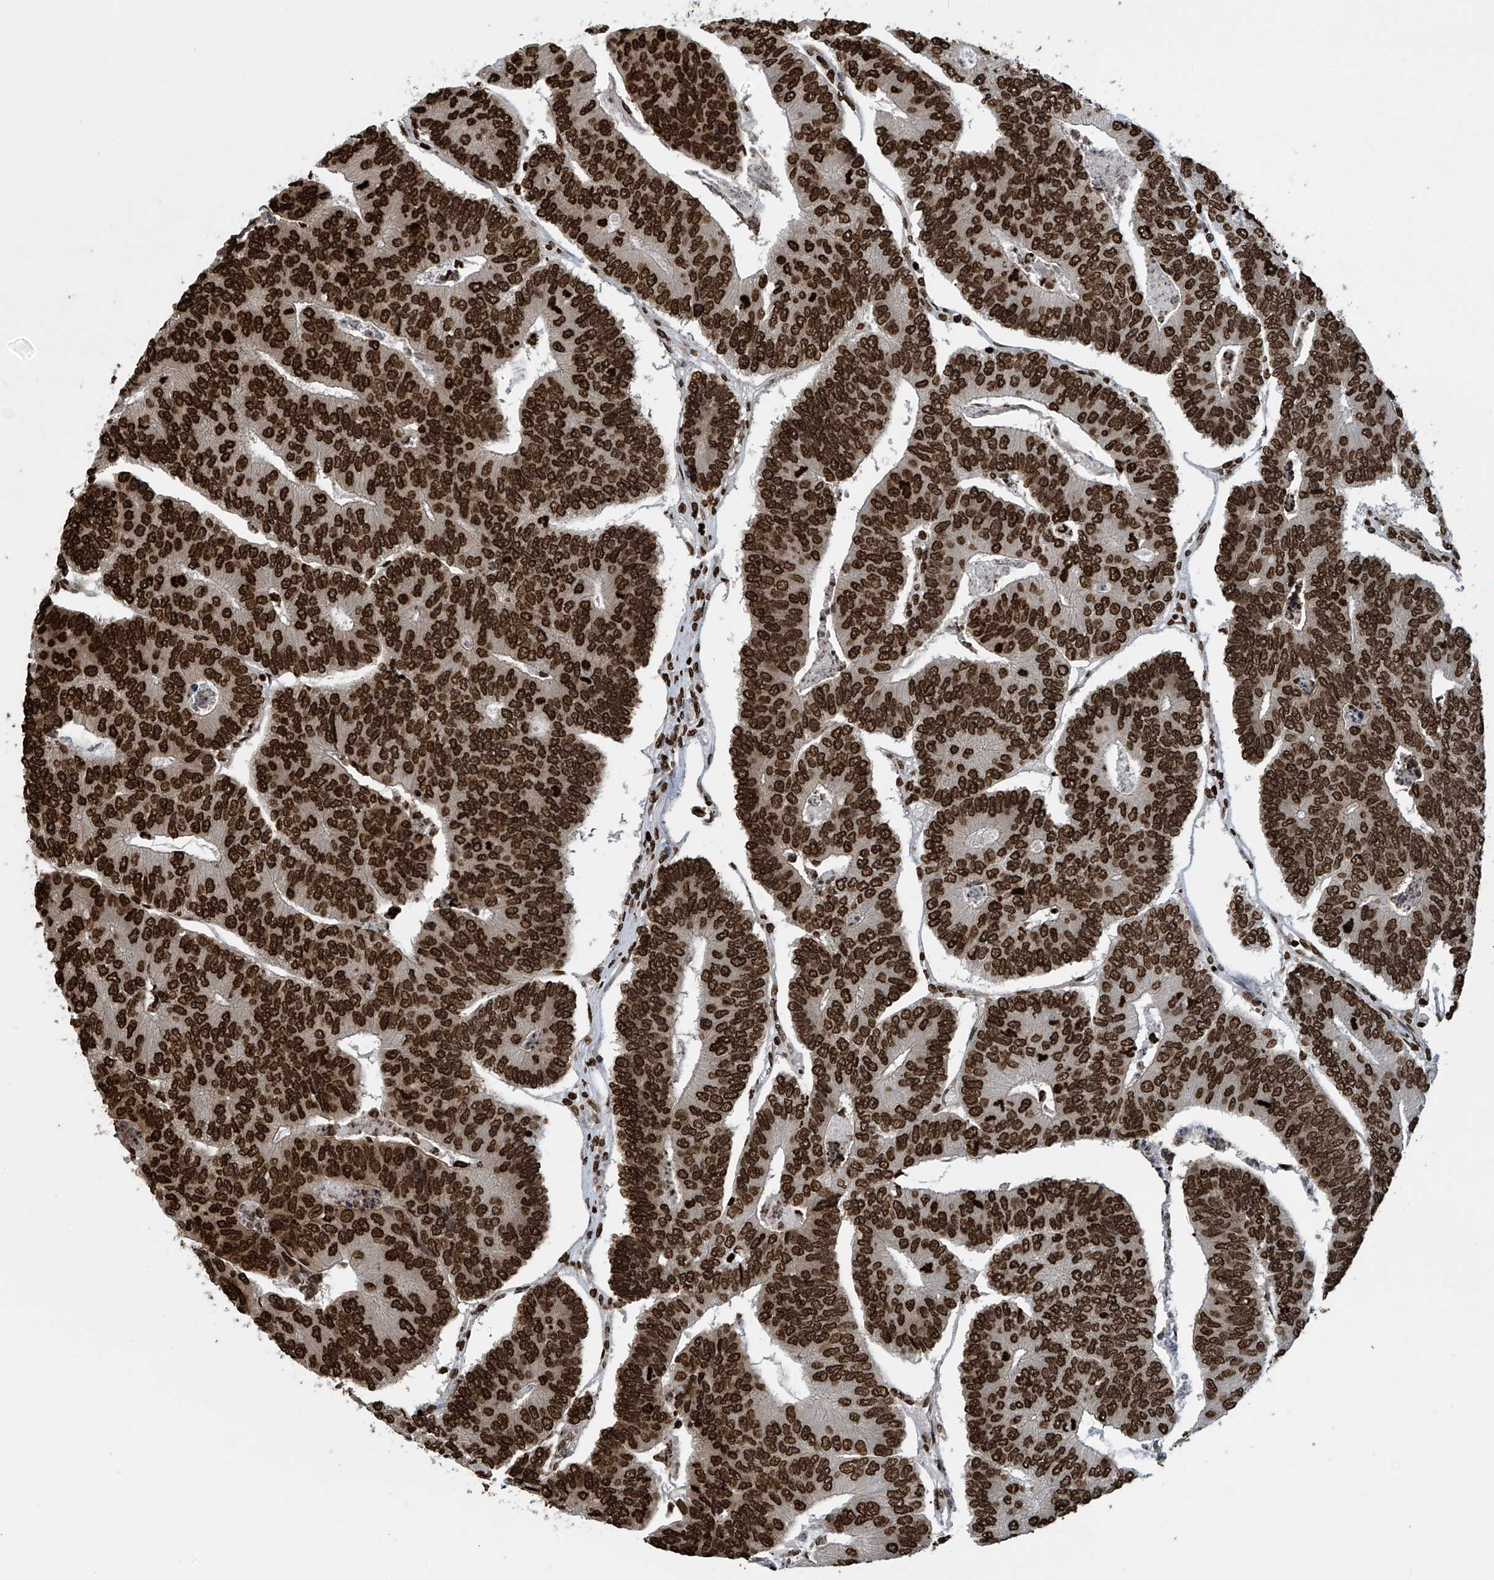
{"staining": {"intensity": "strong", "quantity": ">75%", "location": "nuclear"}, "tissue": "colorectal cancer", "cell_type": "Tumor cells", "image_type": "cancer", "snomed": [{"axis": "morphology", "description": "Adenocarcinoma, NOS"}, {"axis": "topography", "description": "Colon"}], "caption": "Protein staining exhibits strong nuclear positivity in about >75% of tumor cells in colorectal cancer.", "gene": "DPPA2", "patient": {"sex": "female", "age": 67}}